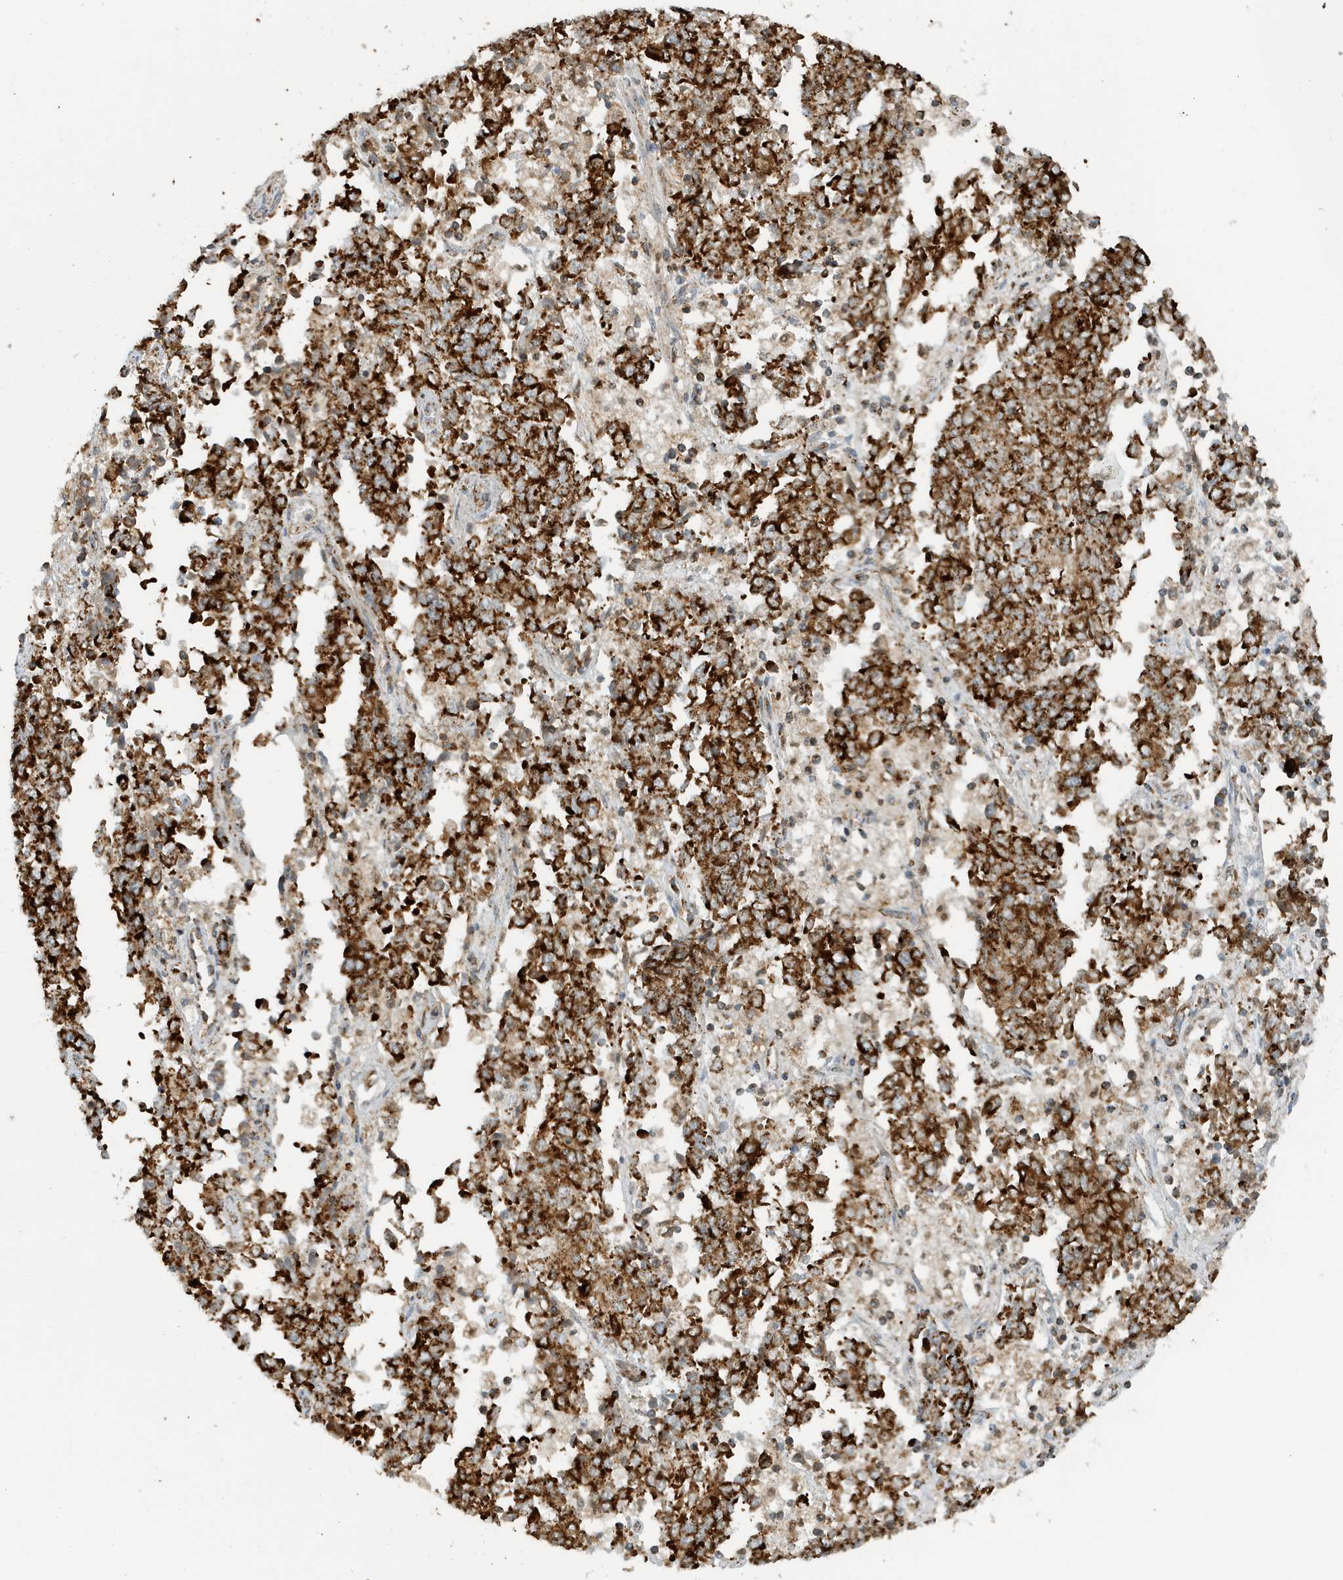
{"staining": {"intensity": "strong", "quantity": ">75%", "location": "cytoplasmic/membranous"}, "tissue": "endometrial cancer", "cell_type": "Tumor cells", "image_type": "cancer", "snomed": [{"axis": "morphology", "description": "Adenocarcinoma, NOS"}, {"axis": "topography", "description": "Endometrium"}], "caption": "High-power microscopy captured an IHC micrograph of endometrial cancer, revealing strong cytoplasmic/membranous expression in about >75% of tumor cells.", "gene": "MAN1A1", "patient": {"sex": "female", "age": 80}}